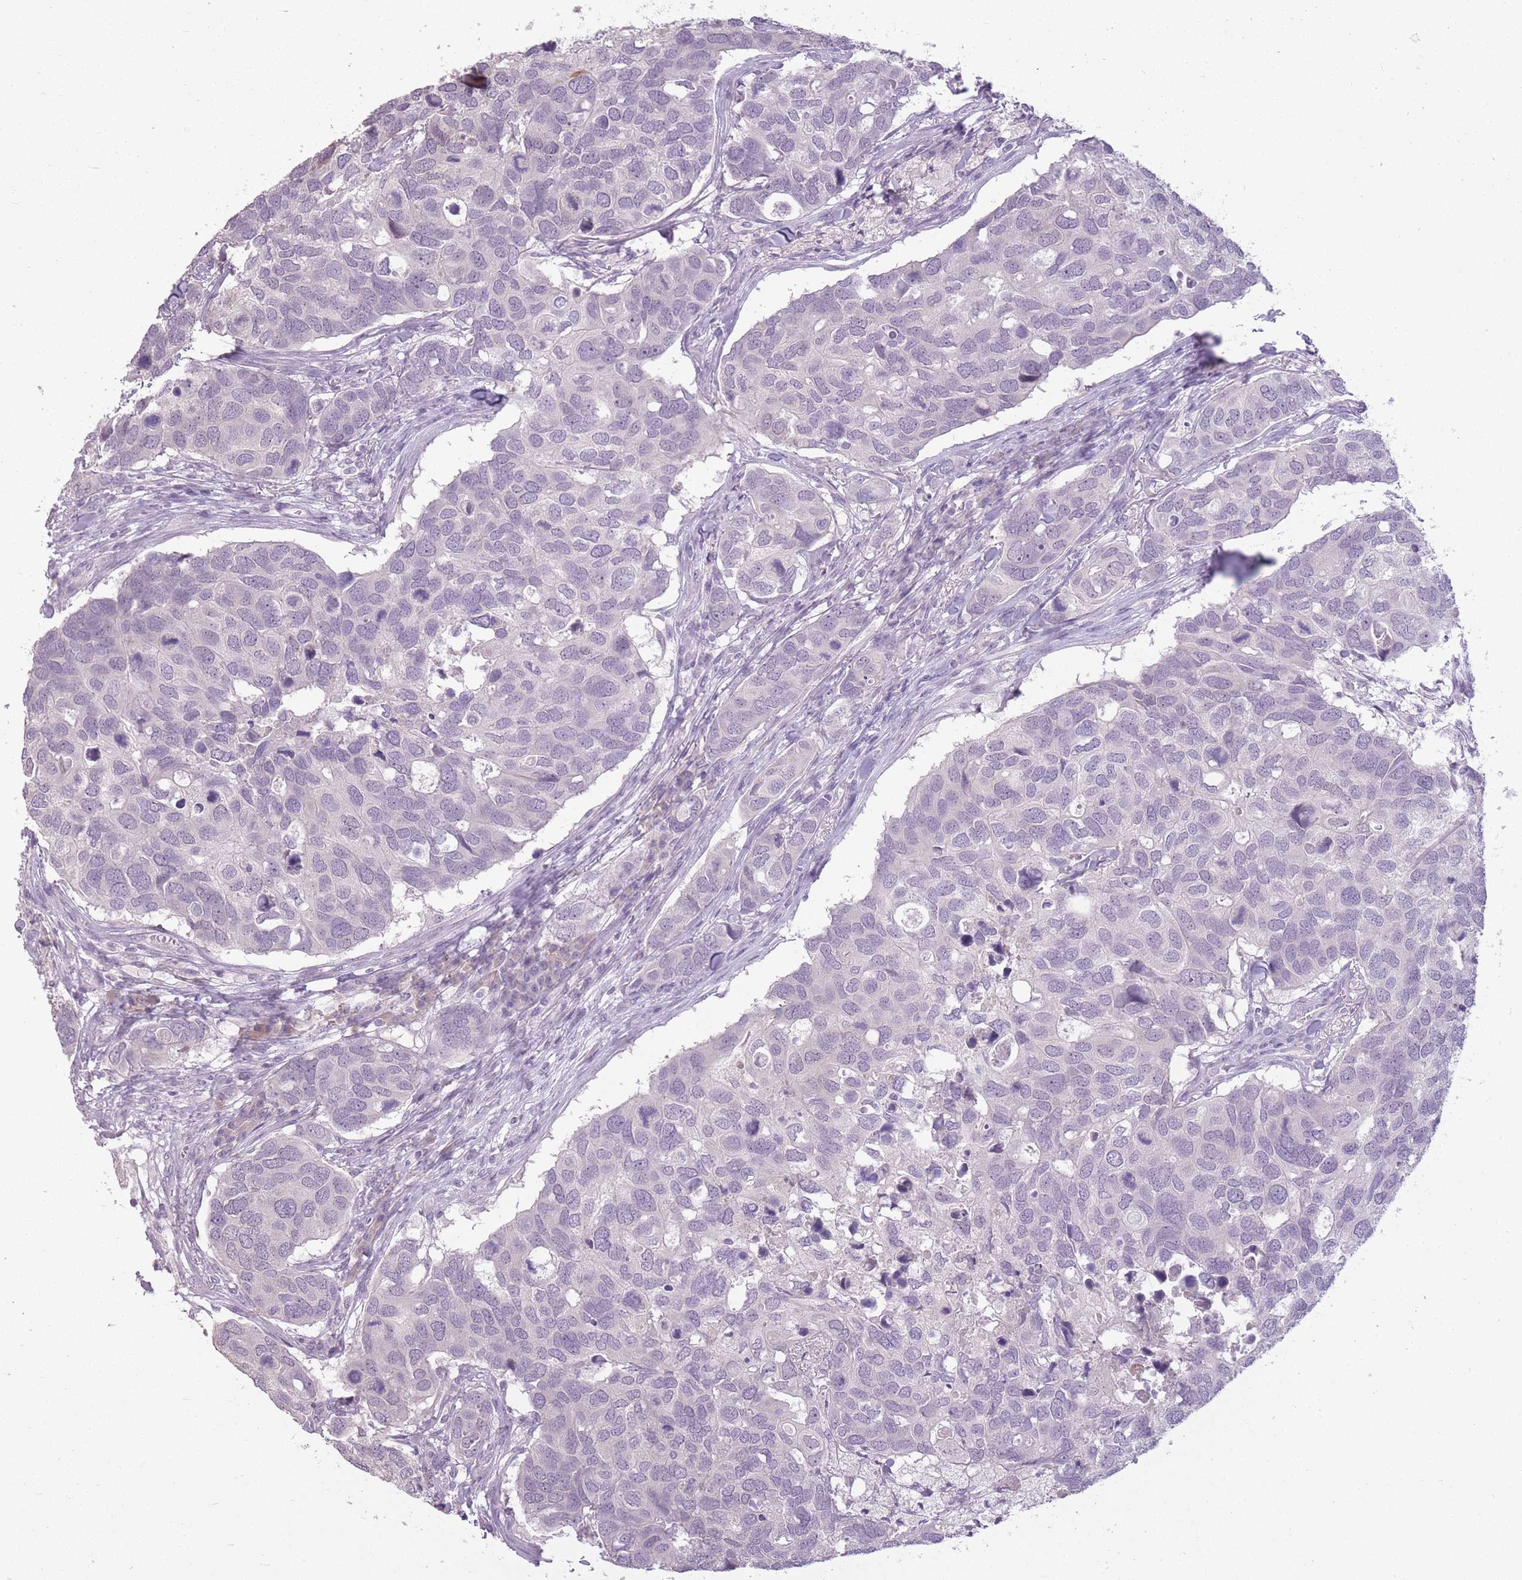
{"staining": {"intensity": "negative", "quantity": "none", "location": "none"}, "tissue": "breast cancer", "cell_type": "Tumor cells", "image_type": "cancer", "snomed": [{"axis": "morphology", "description": "Duct carcinoma"}, {"axis": "topography", "description": "Breast"}], "caption": "Breast cancer (infiltrating ductal carcinoma) stained for a protein using immunohistochemistry exhibits no expression tumor cells.", "gene": "ZBTB24", "patient": {"sex": "female", "age": 83}}